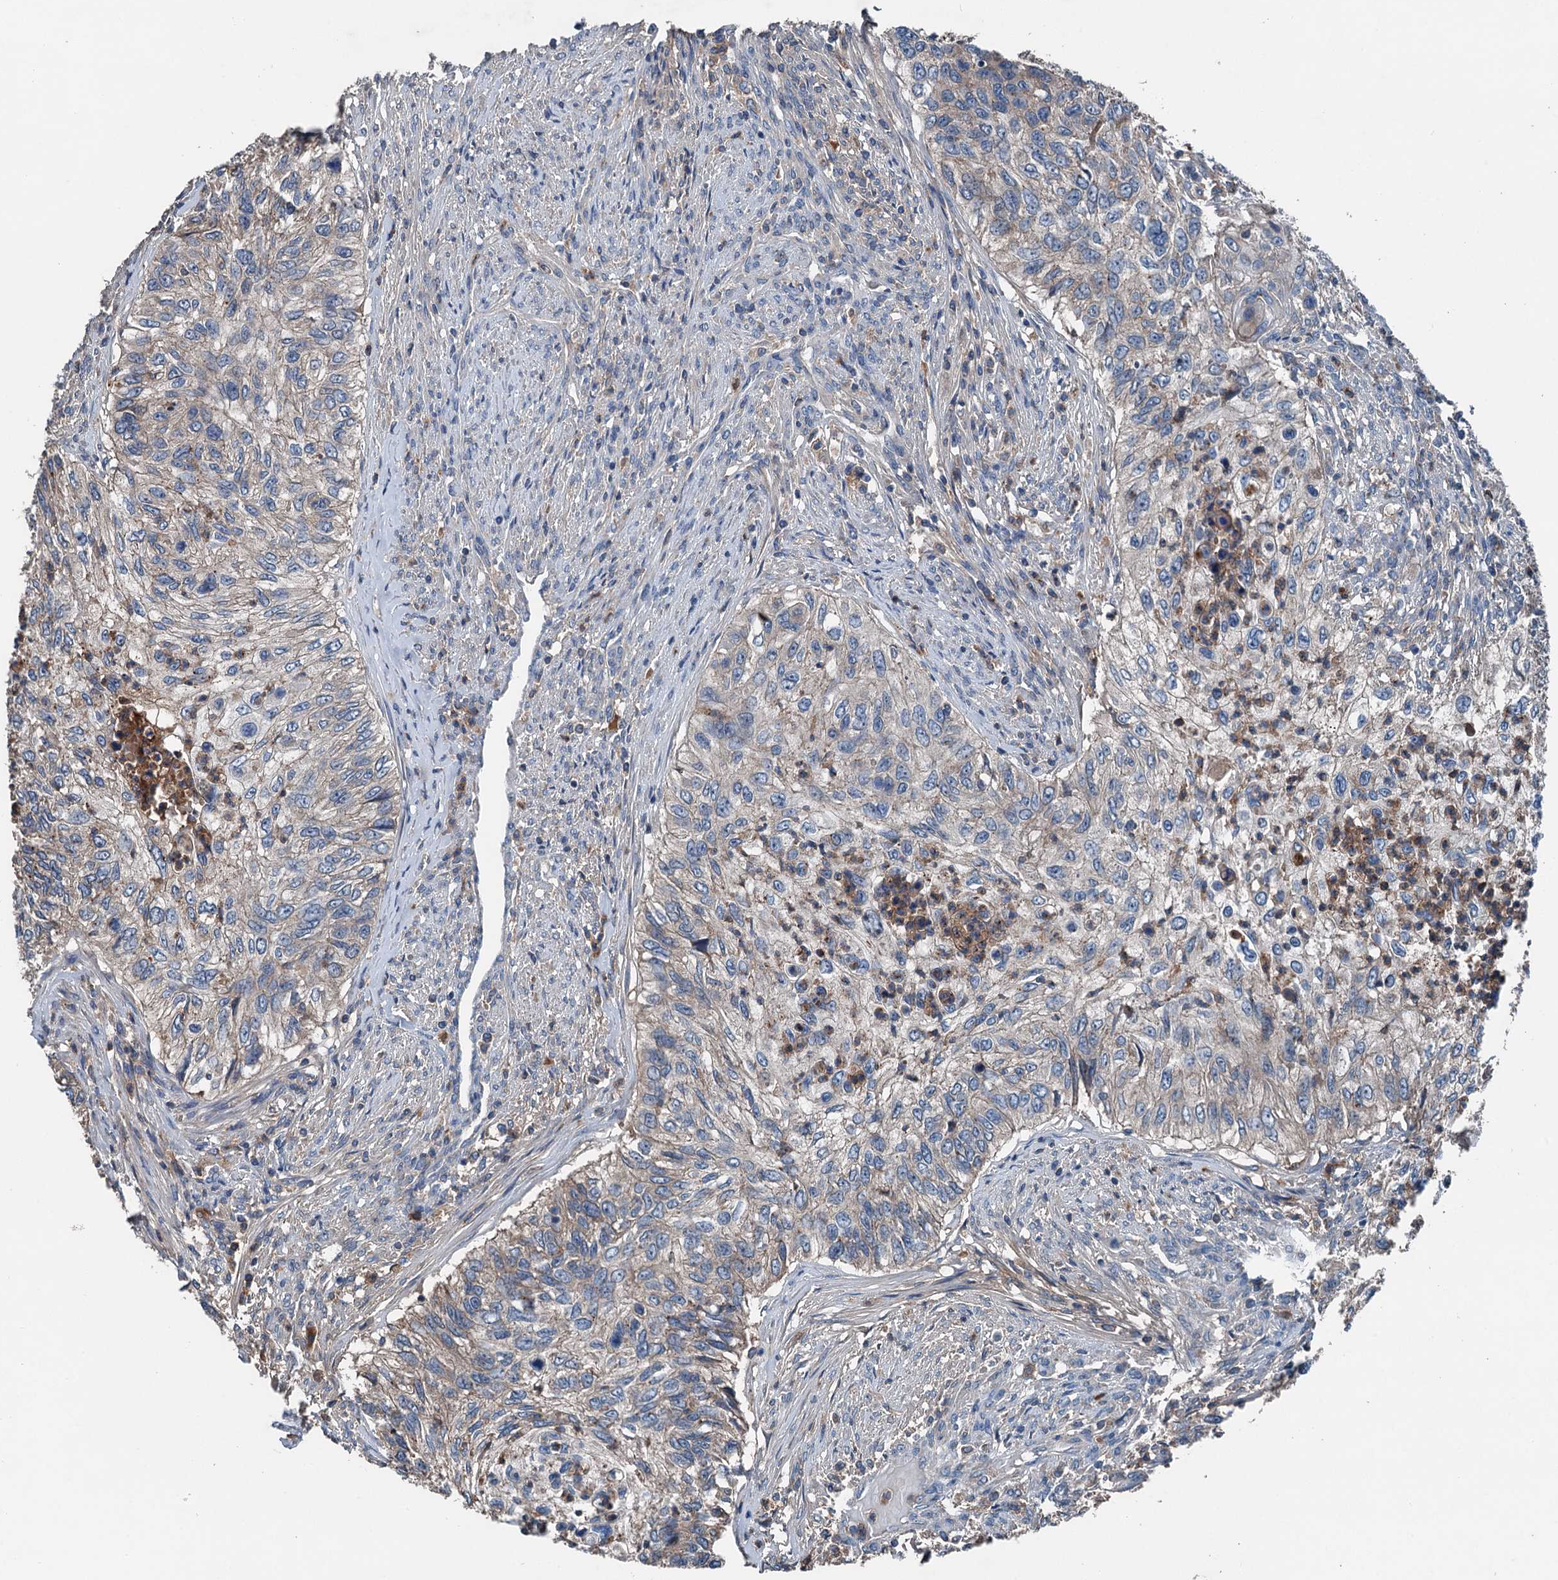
{"staining": {"intensity": "negative", "quantity": "none", "location": "none"}, "tissue": "urothelial cancer", "cell_type": "Tumor cells", "image_type": "cancer", "snomed": [{"axis": "morphology", "description": "Urothelial carcinoma, High grade"}, {"axis": "topography", "description": "Urinary bladder"}], "caption": "An immunohistochemistry (IHC) histopathology image of urothelial cancer is shown. There is no staining in tumor cells of urothelial cancer.", "gene": "PDSS1", "patient": {"sex": "female", "age": 60}}